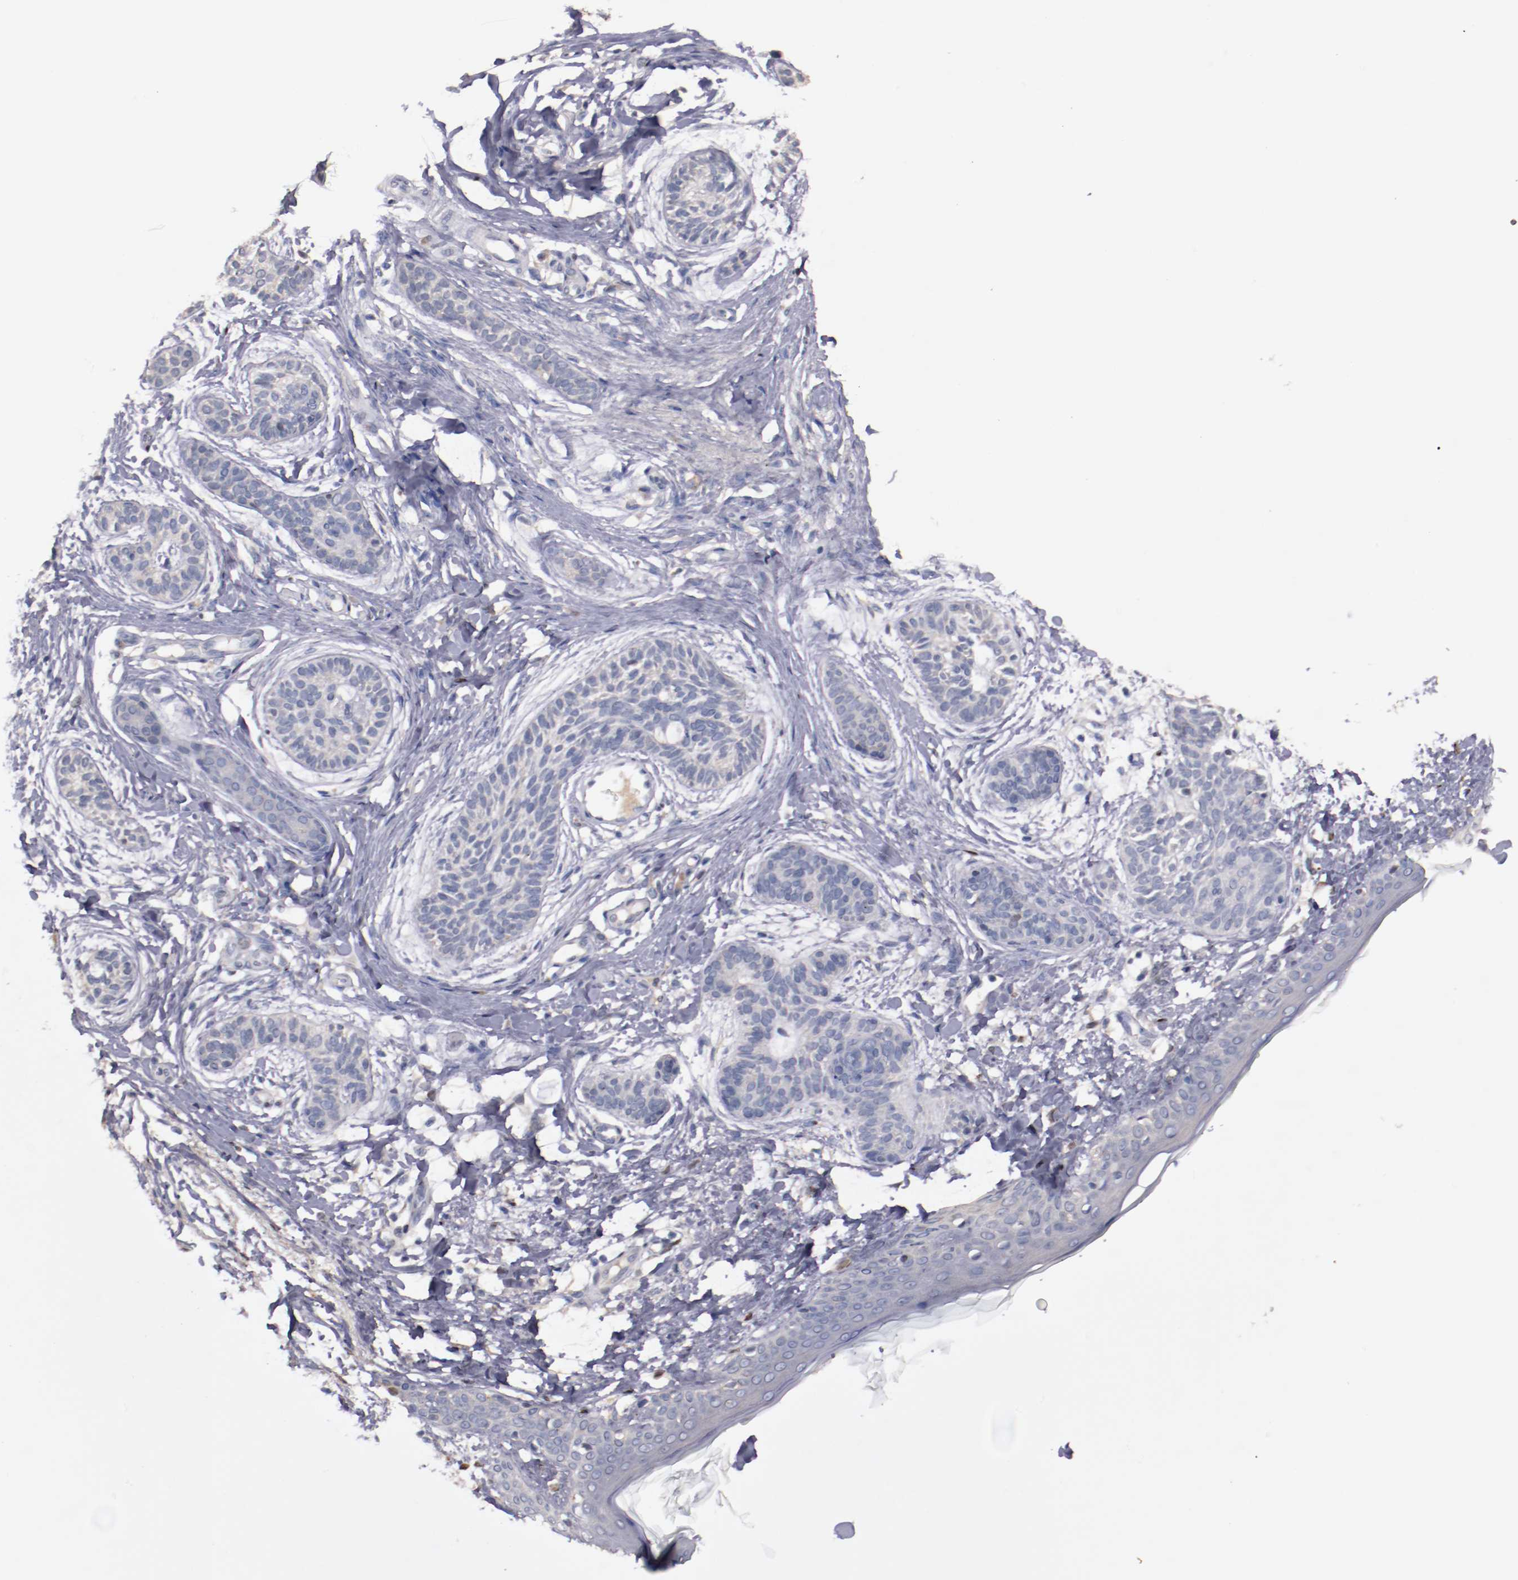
{"staining": {"intensity": "negative", "quantity": "none", "location": "none"}, "tissue": "skin cancer", "cell_type": "Tumor cells", "image_type": "cancer", "snomed": [{"axis": "morphology", "description": "Normal tissue, NOS"}, {"axis": "morphology", "description": "Basal cell carcinoma"}, {"axis": "topography", "description": "Skin"}], "caption": "The micrograph demonstrates no staining of tumor cells in skin cancer (basal cell carcinoma).", "gene": "FAM81A", "patient": {"sex": "male", "age": 63}}